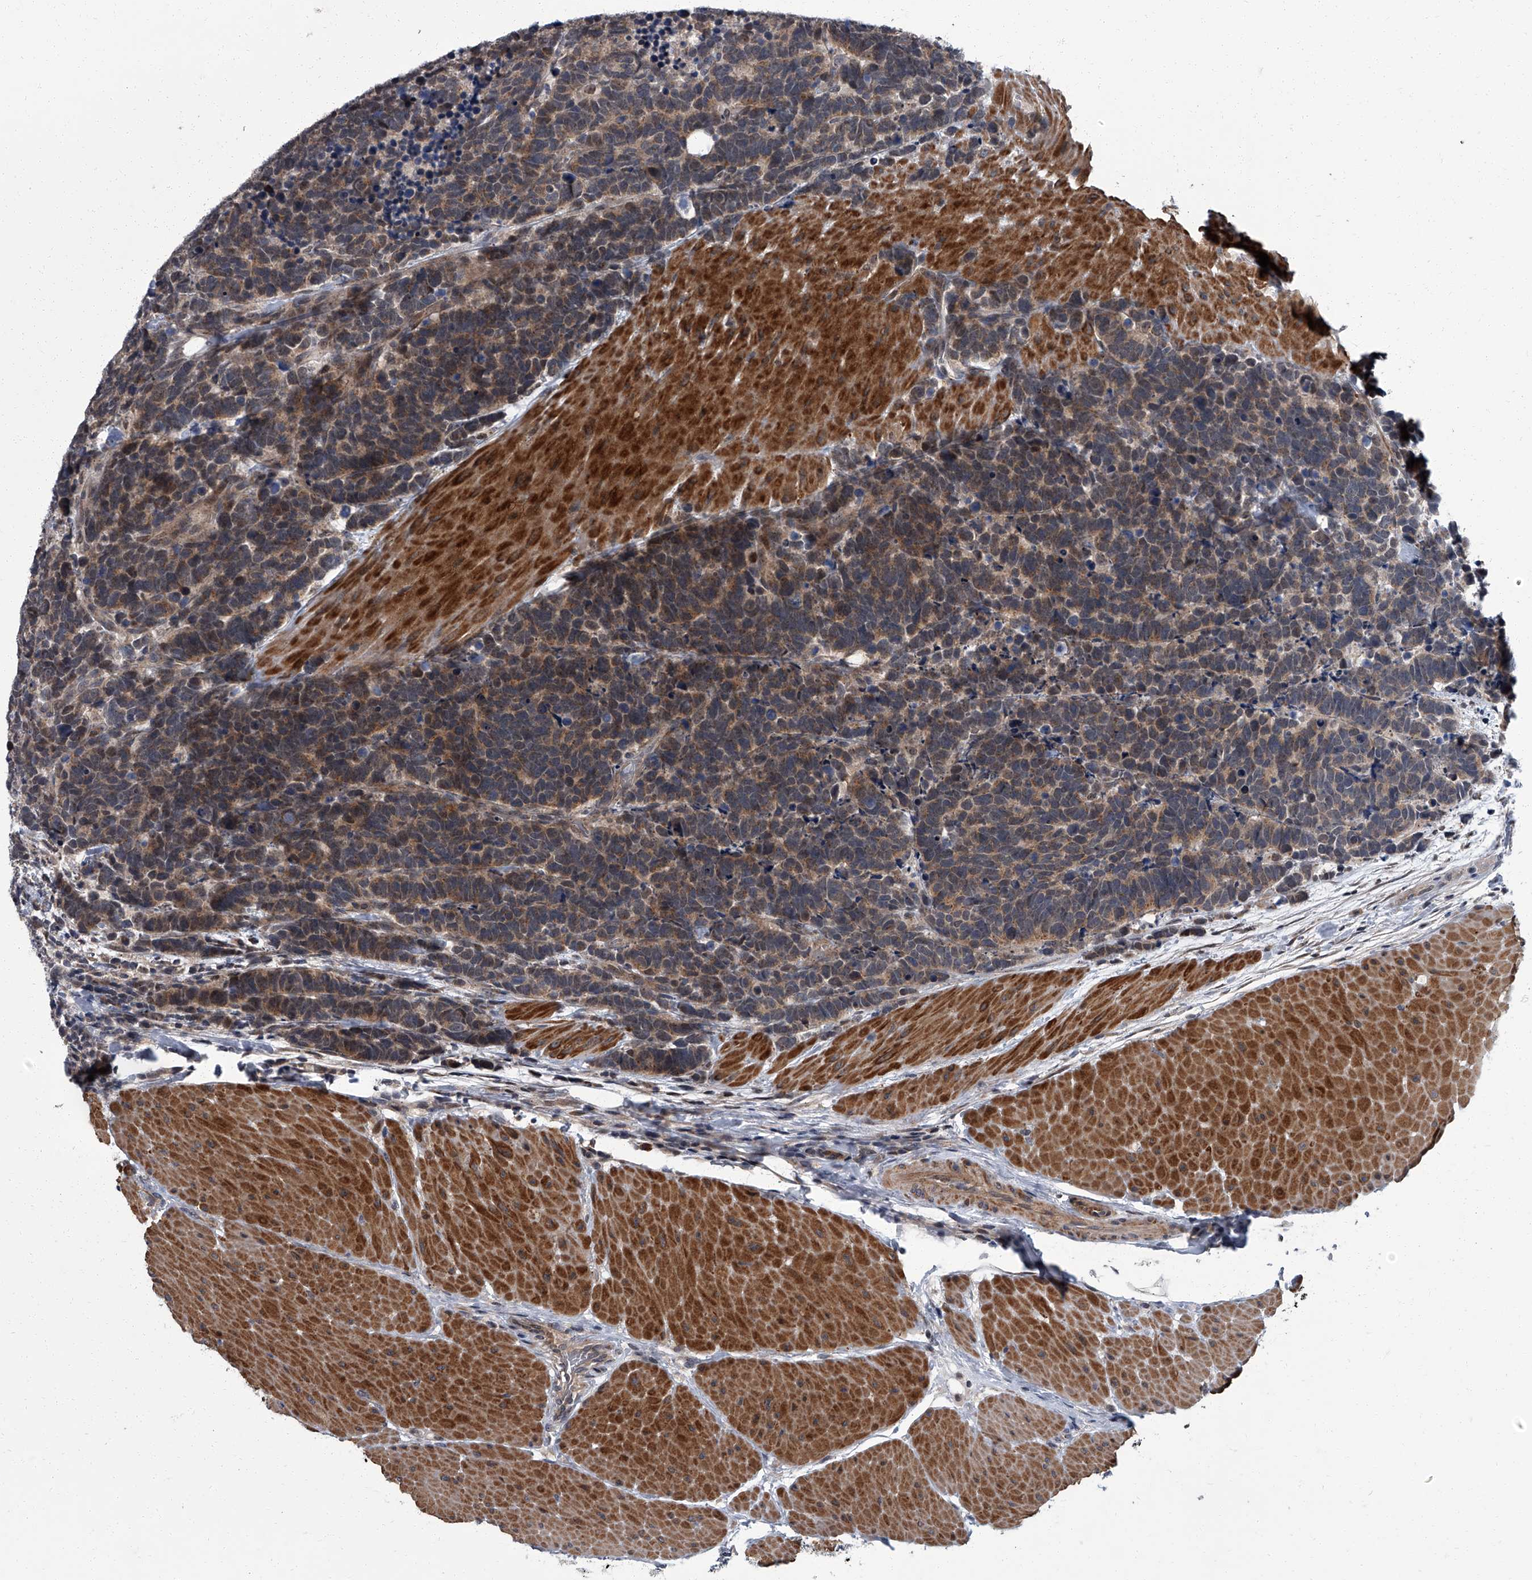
{"staining": {"intensity": "weak", "quantity": ">75%", "location": "cytoplasmic/membranous"}, "tissue": "carcinoid", "cell_type": "Tumor cells", "image_type": "cancer", "snomed": [{"axis": "morphology", "description": "Carcinoma, NOS"}, {"axis": "morphology", "description": "Carcinoid, malignant, NOS"}, {"axis": "topography", "description": "Urinary bladder"}], "caption": "A photomicrograph showing weak cytoplasmic/membranous positivity in approximately >75% of tumor cells in malignant carcinoid, as visualized by brown immunohistochemical staining.", "gene": "ZNF274", "patient": {"sex": "male", "age": 57}}